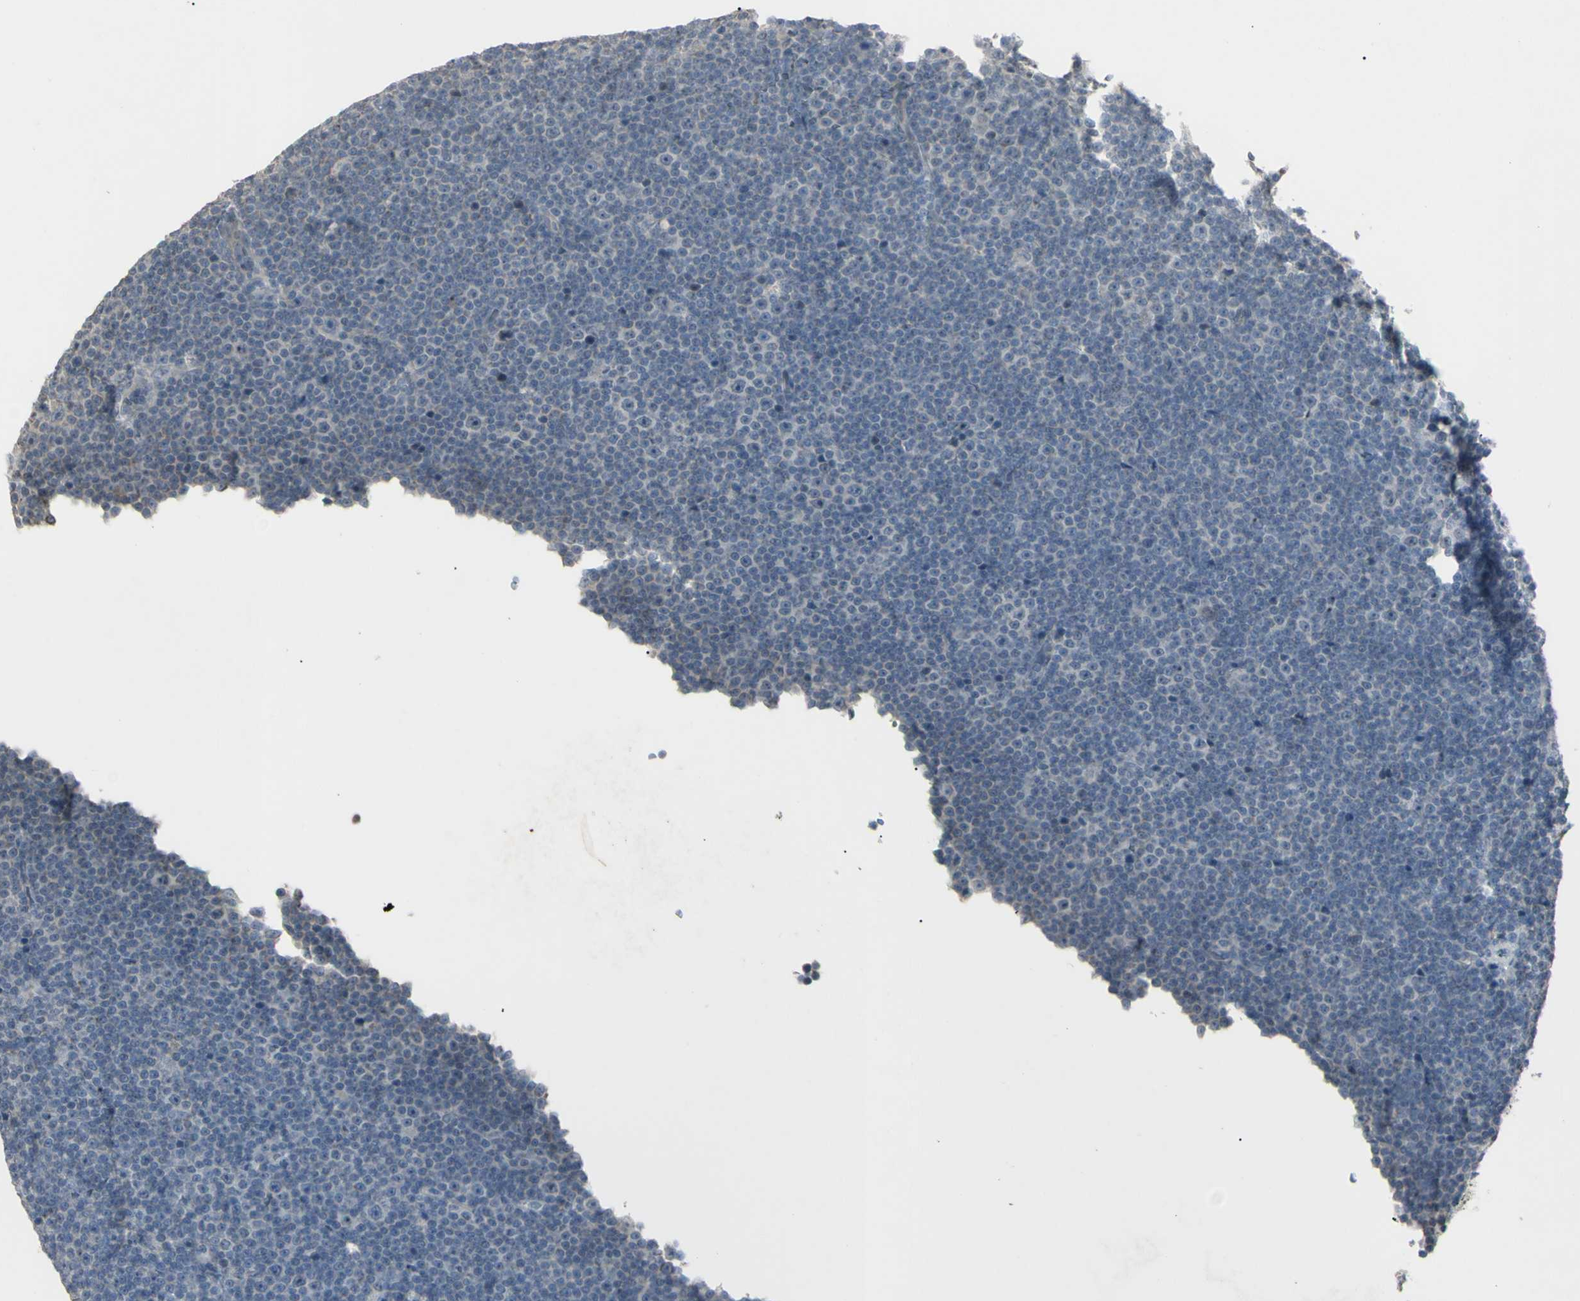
{"staining": {"intensity": "negative", "quantity": "none", "location": "none"}, "tissue": "lymphoma", "cell_type": "Tumor cells", "image_type": "cancer", "snomed": [{"axis": "morphology", "description": "Malignant lymphoma, non-Hodgkin's type, Low grade"}, {"axis": "topography", "description": "Lymph node"}], "caption": "A photomicrograph of lymphoma stained for a protein reveals no brown staining in tumor cells.", "gene": "PIAS4", "patient": {"sex": "female", "age": 67}}